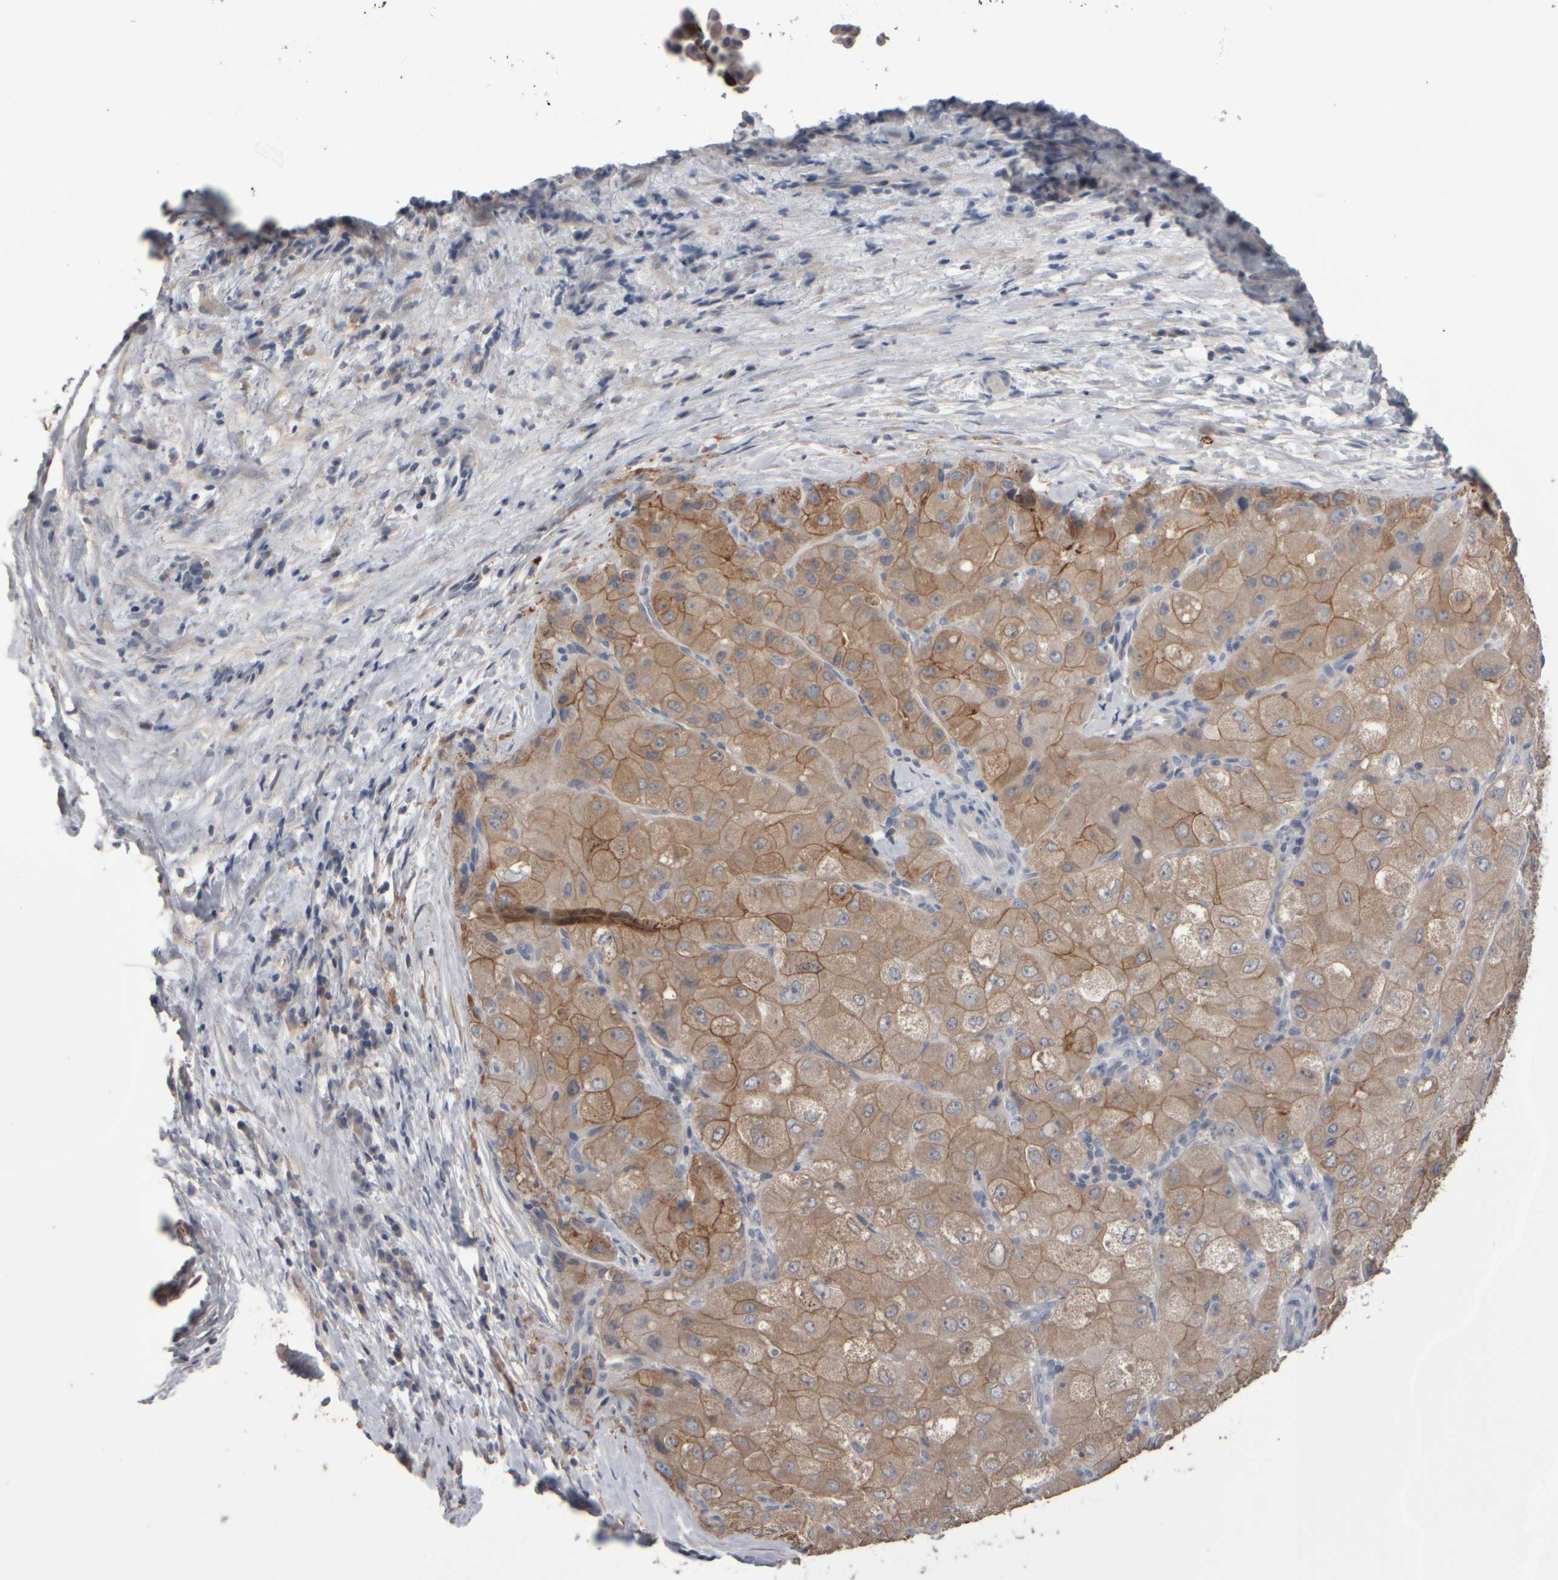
{"staining": {"intensity": "moderate", "quantity": ">75%", "location": "cytoplasmic/membranous"}, "tissue": "liver cancer", "cell_type": "Tumor cells", "image_type": "cancer", "snomed": [{"axis": "morphology", "description": "Carcinoma, Hepatocellular, NOS"}, {"axis": "topography", "description": "Liver"}], "caption": "Human liver cancer stained with a brown dye shows moderate cytoplasmic/membranous positive expression in approximately >75% of tumor cells.", "gene": "EPHX2", "patient": {"sex": "male", "age": 80}}